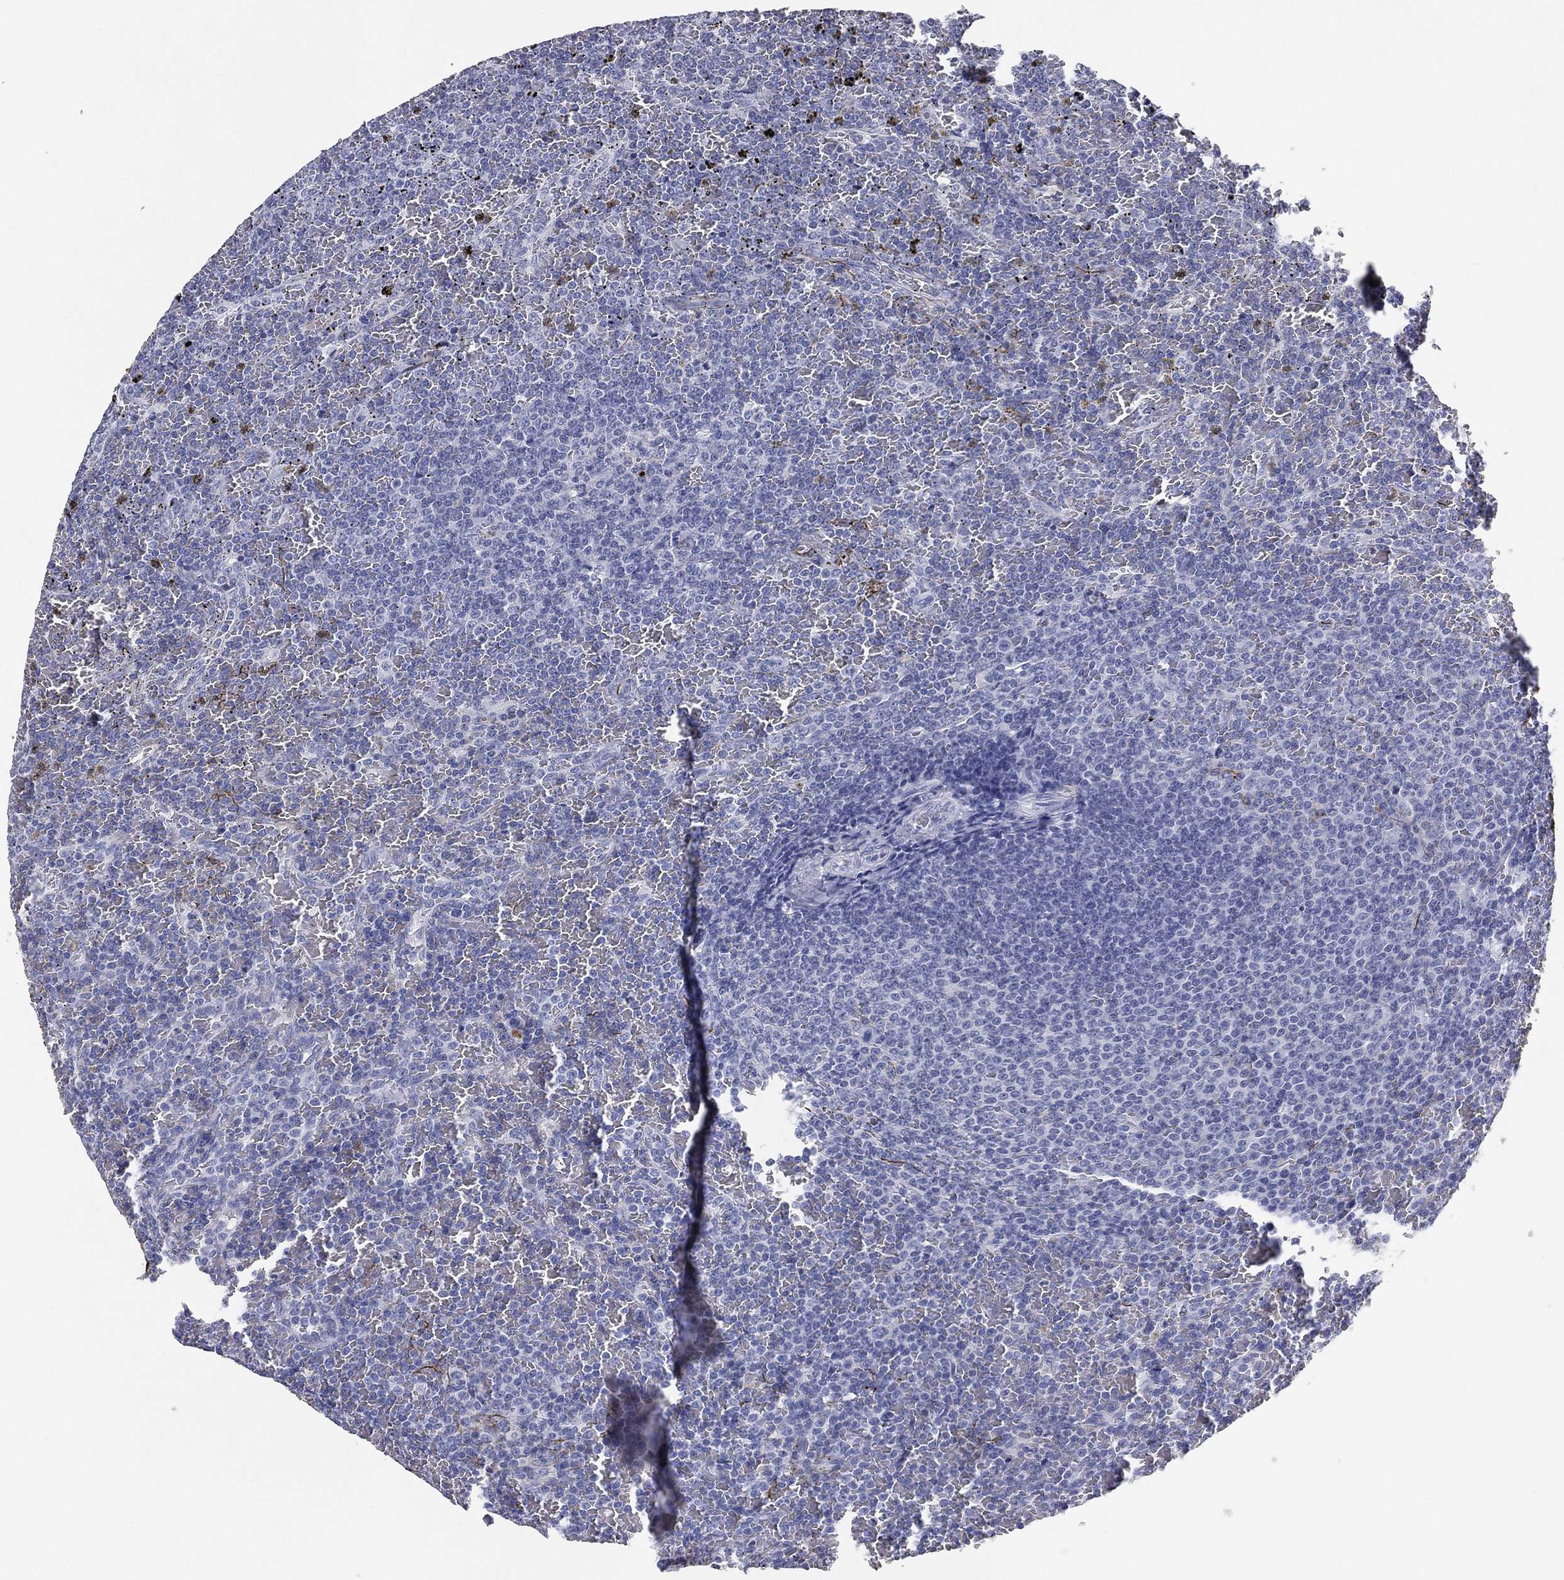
{"staining": {"intensity": "negative", "quantity": "none", "location": "none"}, "tissue": "lymphoma", "cell_type": "Tumor cells", "image_type": "cancer", "snomed": [{"axis": "morphology", "description": "Malignant lymphoma, non-Hodgkin's type, Low grade"}, {"axis": "topography", "description": "Spleen"}], "caption": "Protein analysis of lymphoma exhibits no significant expression in tumor cells.", "gene": "KRT7", "patient": {"sex": "female", "age": 77}}